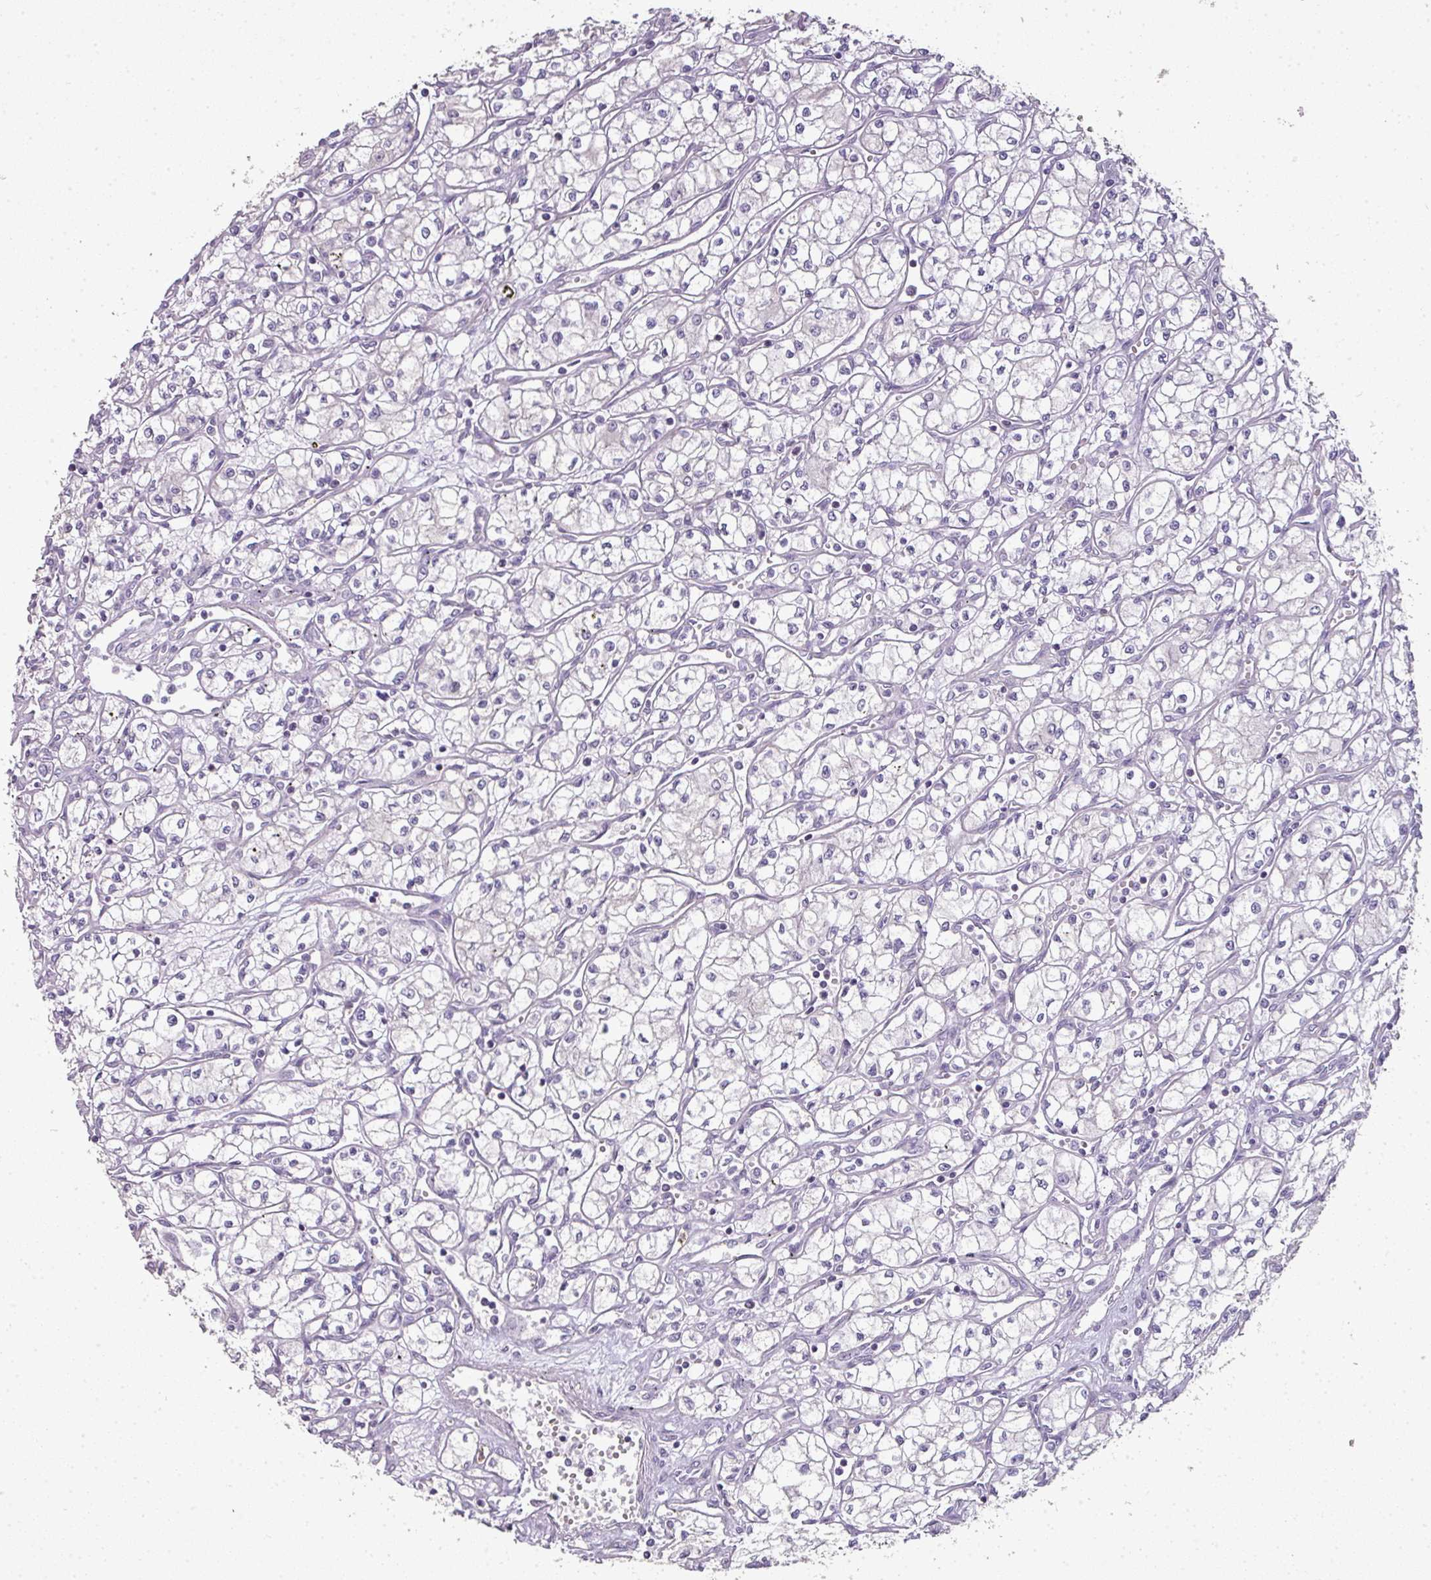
{"staining": {"intensity": "negative", "quantity": "none", "location": "none"}, "tissue": "renal cancer", "cell_type": "Tumor cells", "image_type": "cancer", "snomed": [{"axis": "morphology", "description": "Adenocarcinoma, NOS"}, {"axis": "topography", "description": "Kidney"}], "caption": "Immunohistochemical staining of human adenocarcinoma (renal) displays no significant positivity in tumor cells.", "gene": "LY9", "patient": {"sex": "male", "age": 59}}